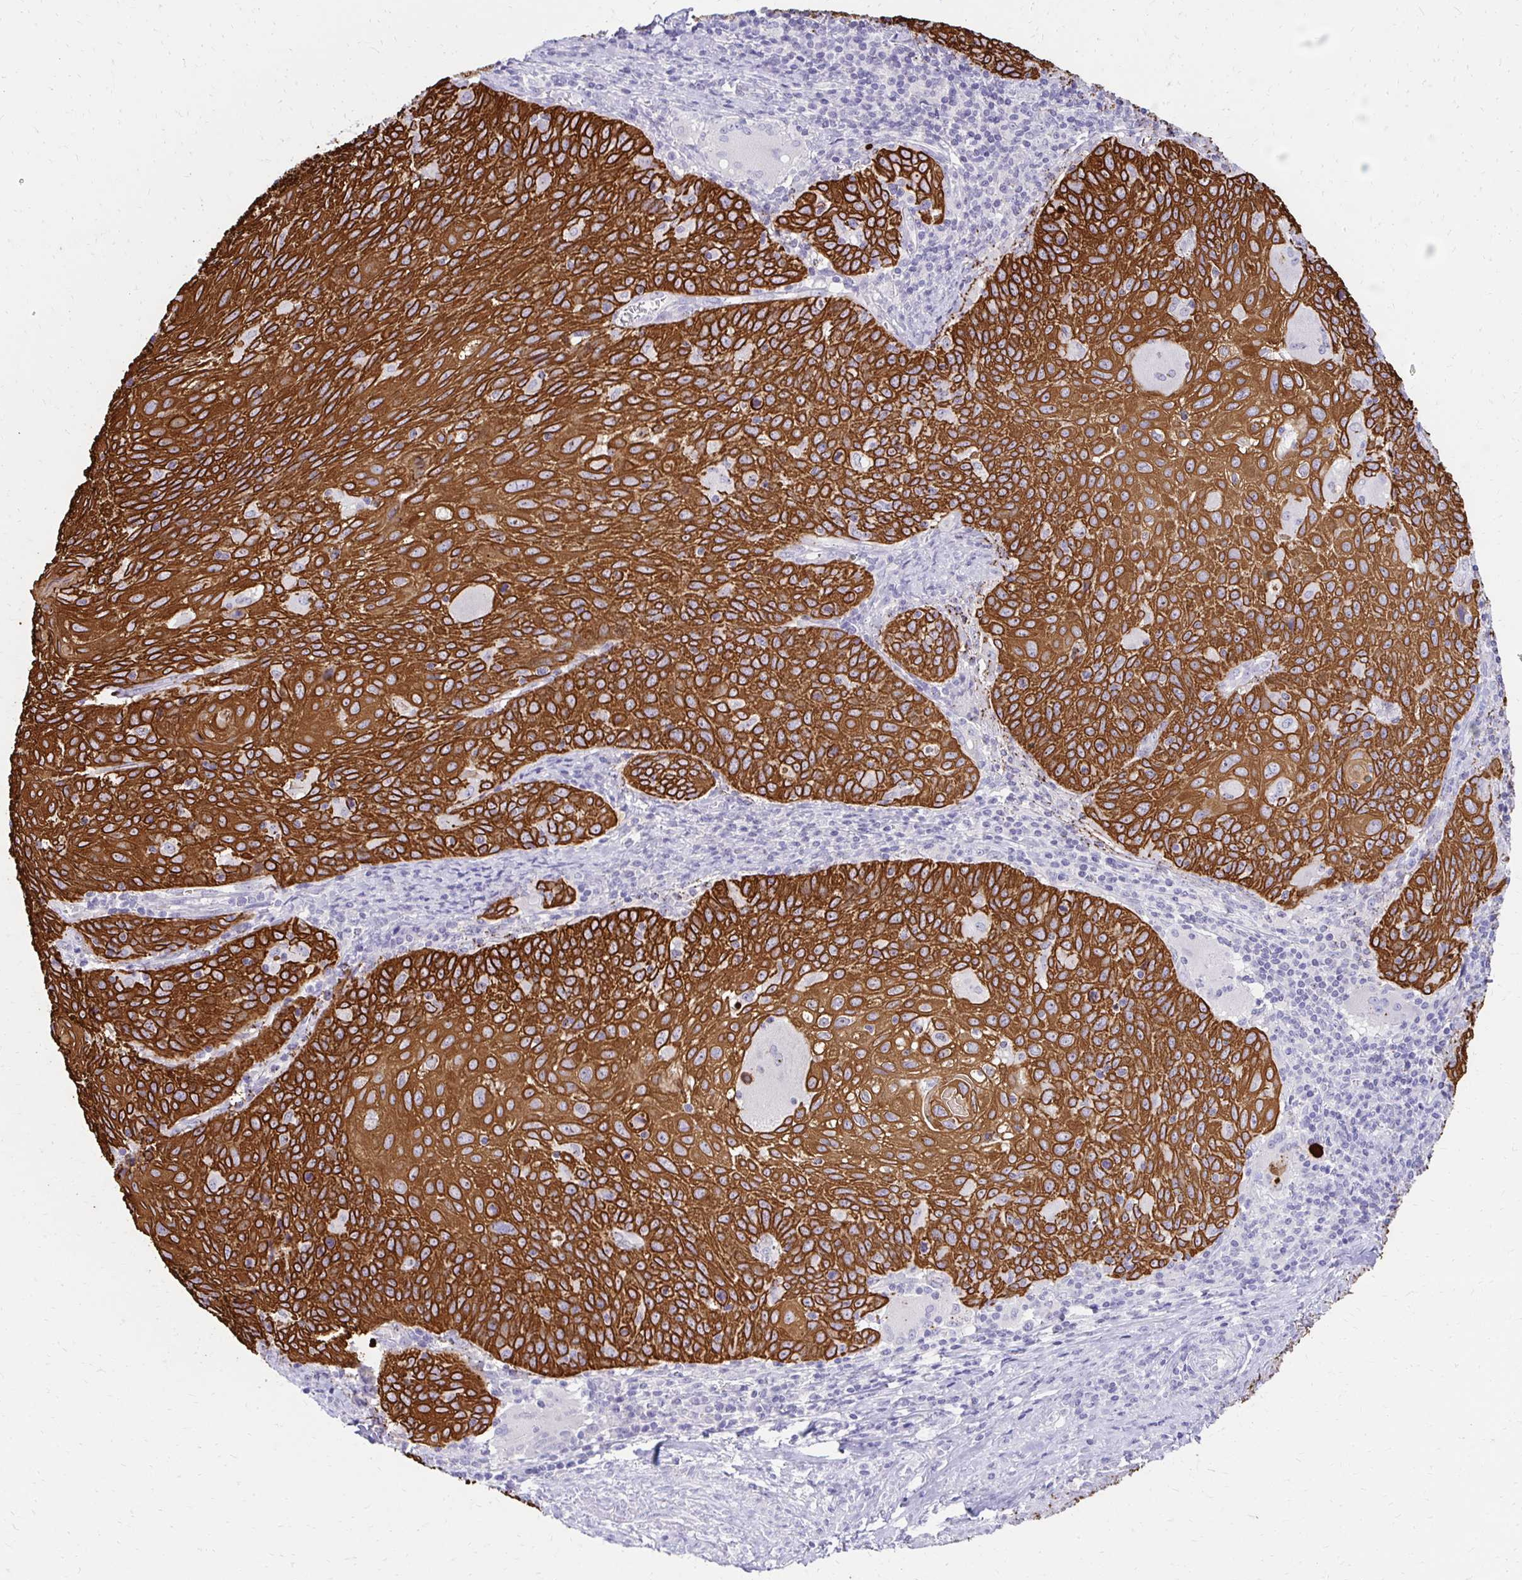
{"staining": {"intensity": "strong", "quantity": ">75%", "location": "cytoplasmic/membranous"}, "tissue": "cervical cancer", "cell_type": "Tumor cells", "image_type": "cancer", "snomed": [{"axis": "morphology", "description": "Squamous cell carcinoma, NOS"}, {"axis": "topography", "description": "Cervix"}], "caption": "The immunohistochemical stain shows strong cytoplasmic/membranous staining in tumor cells of cervical squamous cell carcinoma tissue. Immunohistochemistry (ihc) stains the protein of interest in brown and the nuclei are stained blue.", "gene": "C1QTNF2", "patient": {"sex": "female", "age": 65}}